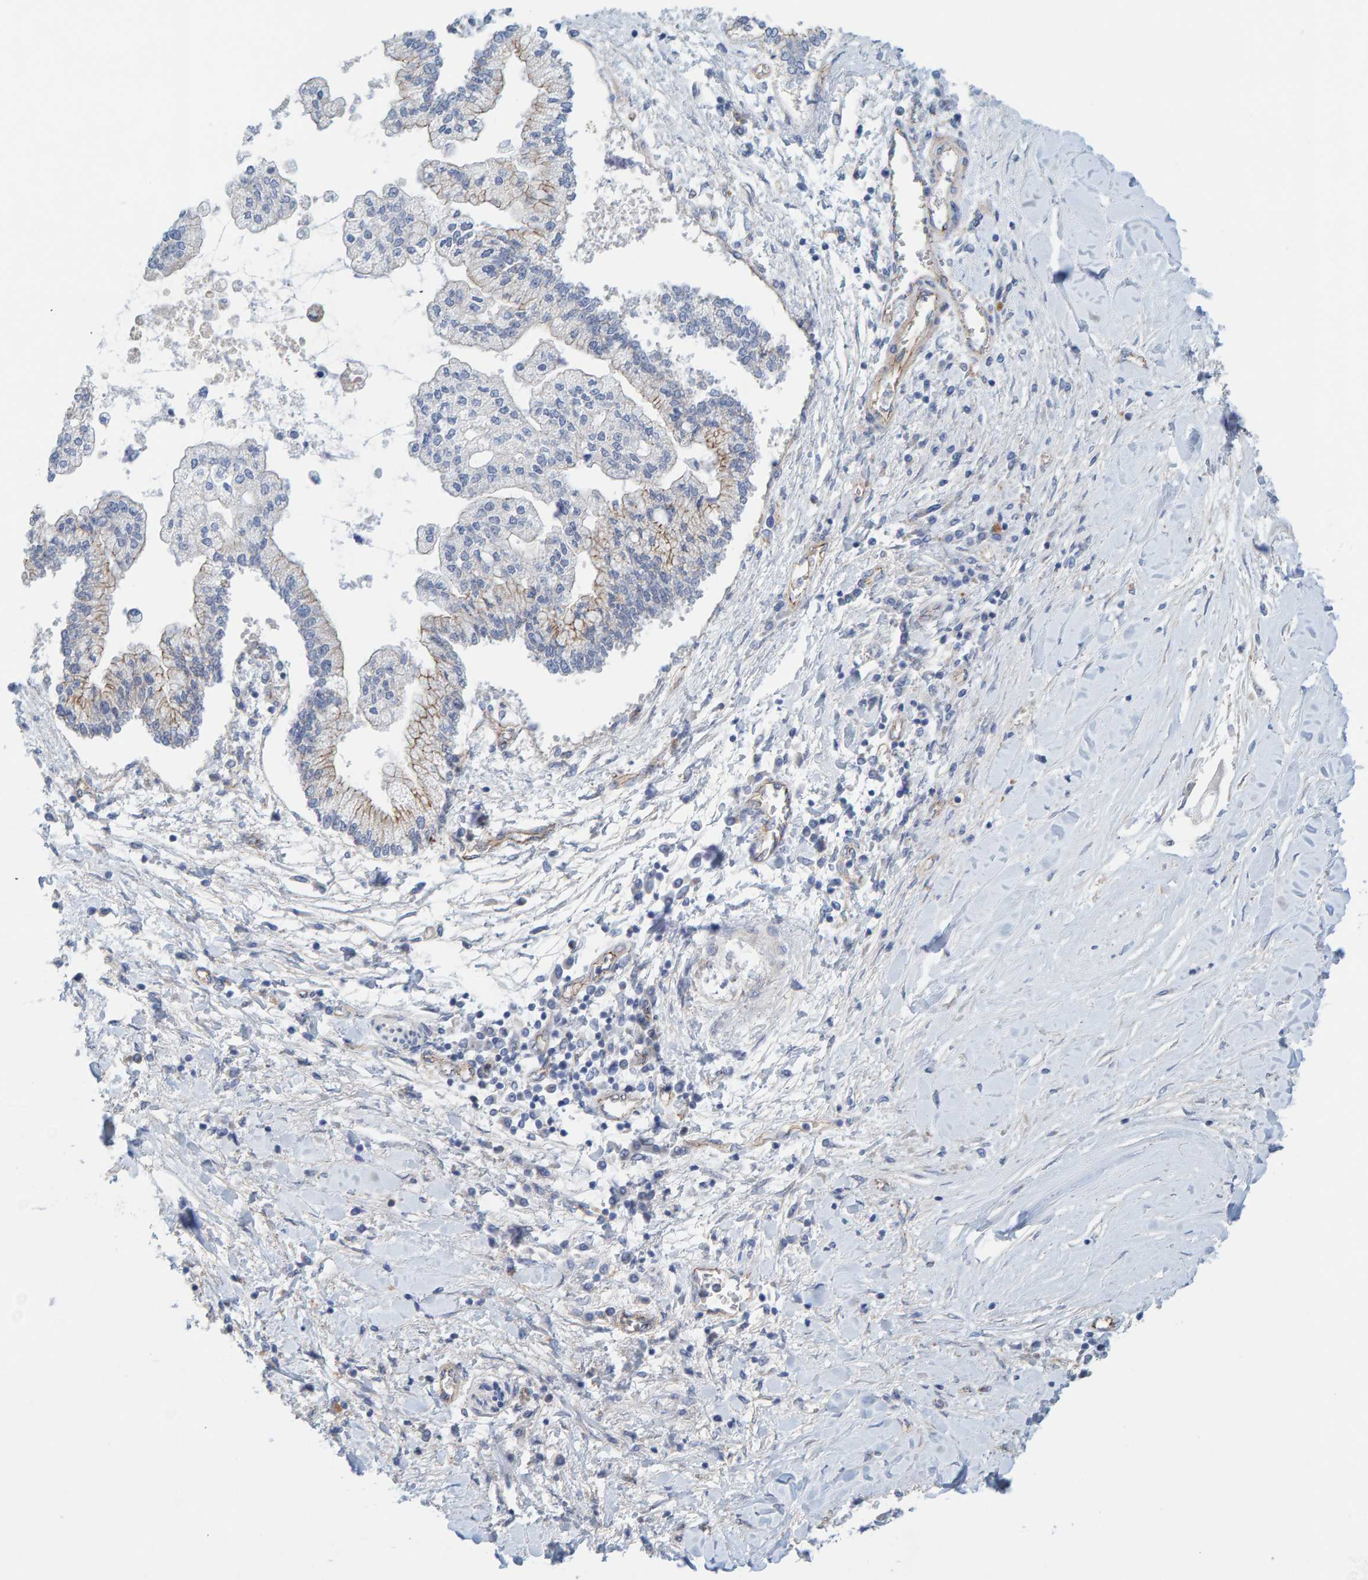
{"staining": {"intensity": "negative", "quantity": "none", "location": "none"}, "tissue": "liver cancer", "cell_type": "Tumor cells", "image_type": "cancer", "snomed": [{"axis": "morphology", "description": "Cholangiocarcinoma"}, {"axis": "topography", "description": "Liver"}], "caption": "An immunohistochemistry image of cholangiocarcinoma (liver) is shown. There is no staining in tumor cells of cholangiocarcinoma (liver).", "gene": "KRBA2", "patient": {"sex": "male", "age": 50}}